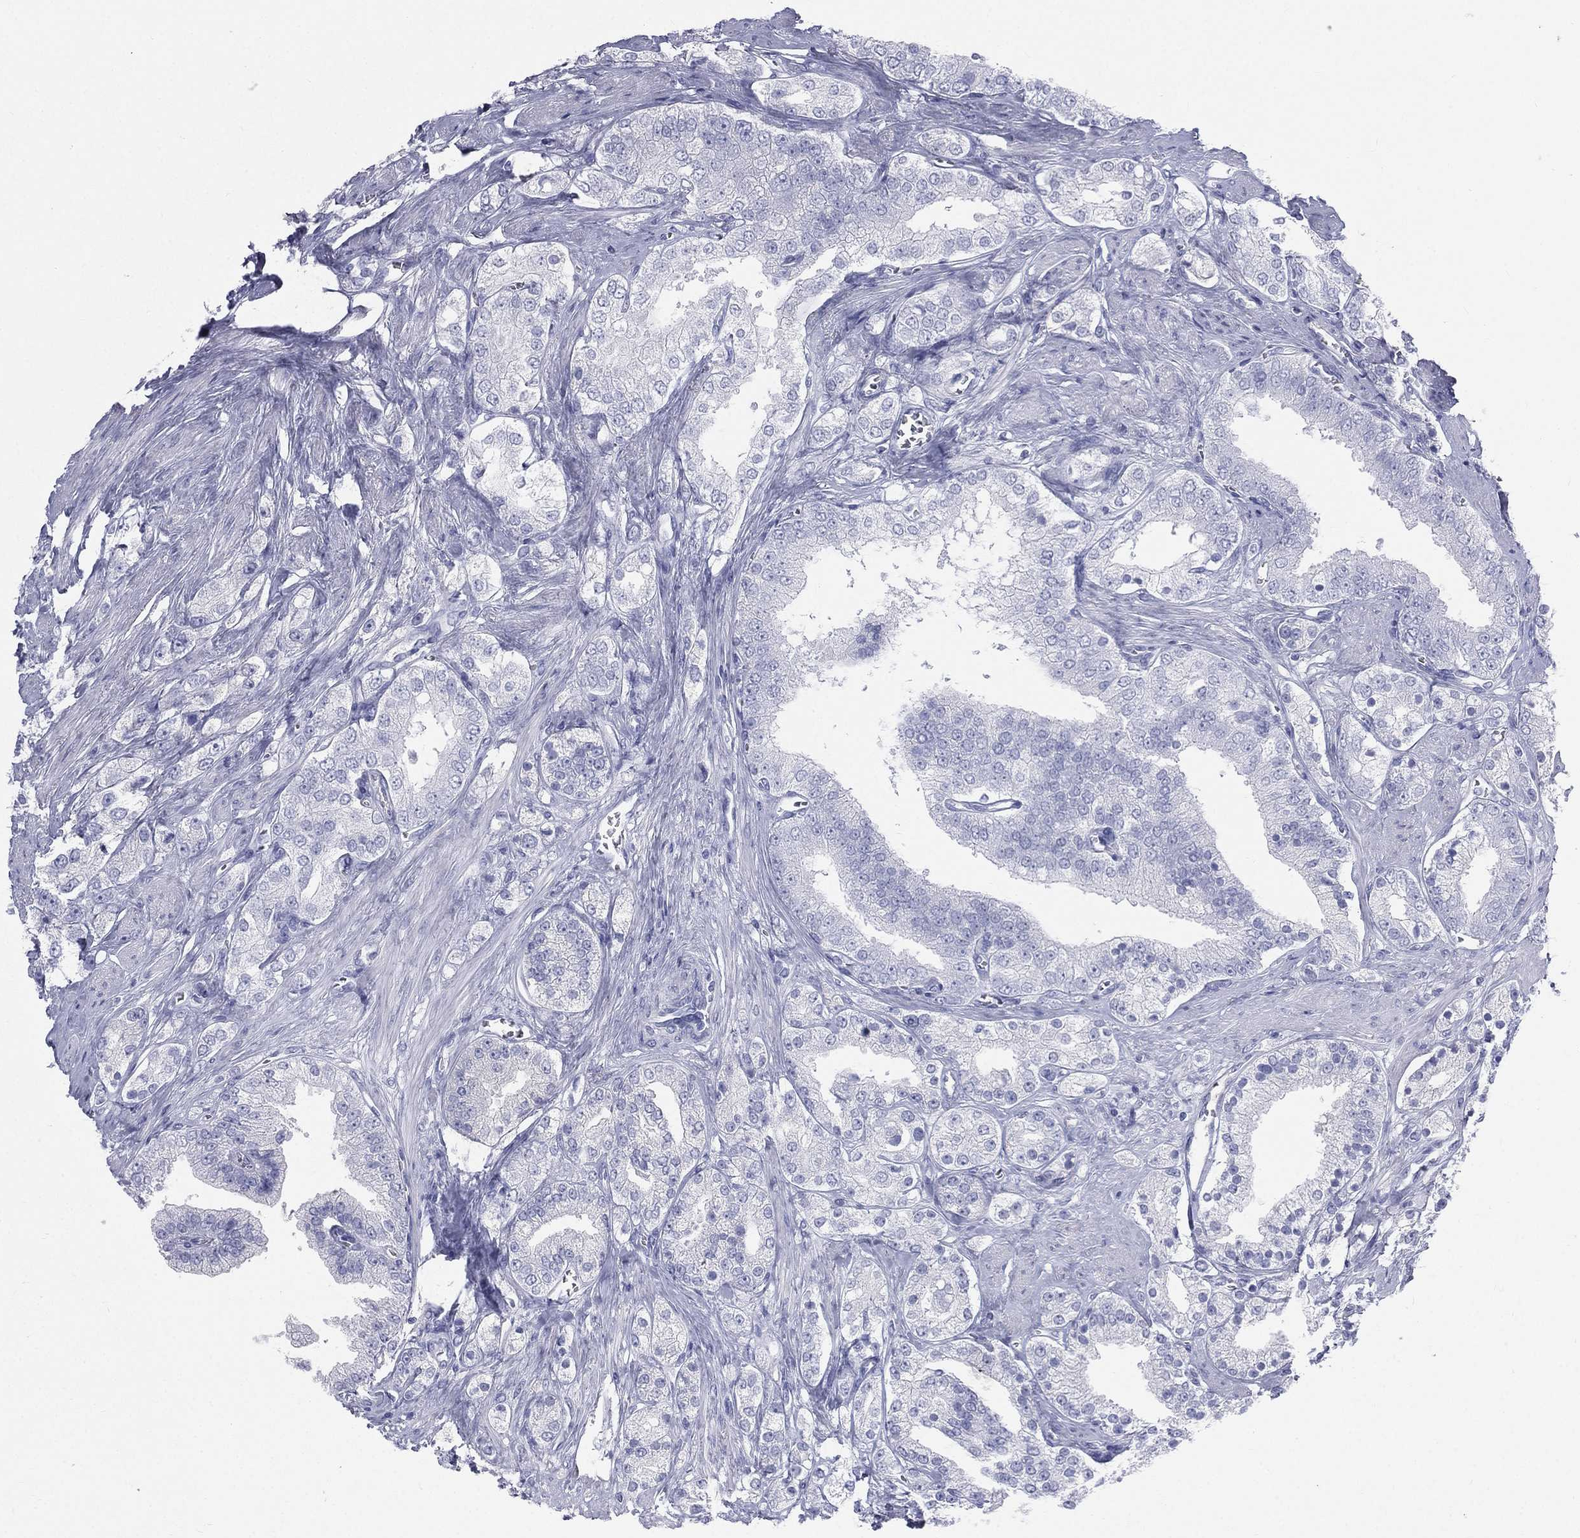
{"staining": {"intensity": "negative", "quantity": "none", "location": "none"}, "tissue": "prostate cancer", "cell_type": "Tumor cells", "image_type": "cancer", "snomed": [{"axis": "morphology", "description": "Adenocarcinoma, NOS"}, {"axis": "topography", "description": "Prostate and seminal vesicle, NOS"}, {"axis": "topography", "description": "Prostate"}], "caption": "Tumor cells show no significant protein positivity in prostate cancer (adenocarcinoma). (DAB immunohistochemistry, high magnification).", "gene": "HP", "patient": {"sex": "male", "age": 67}}